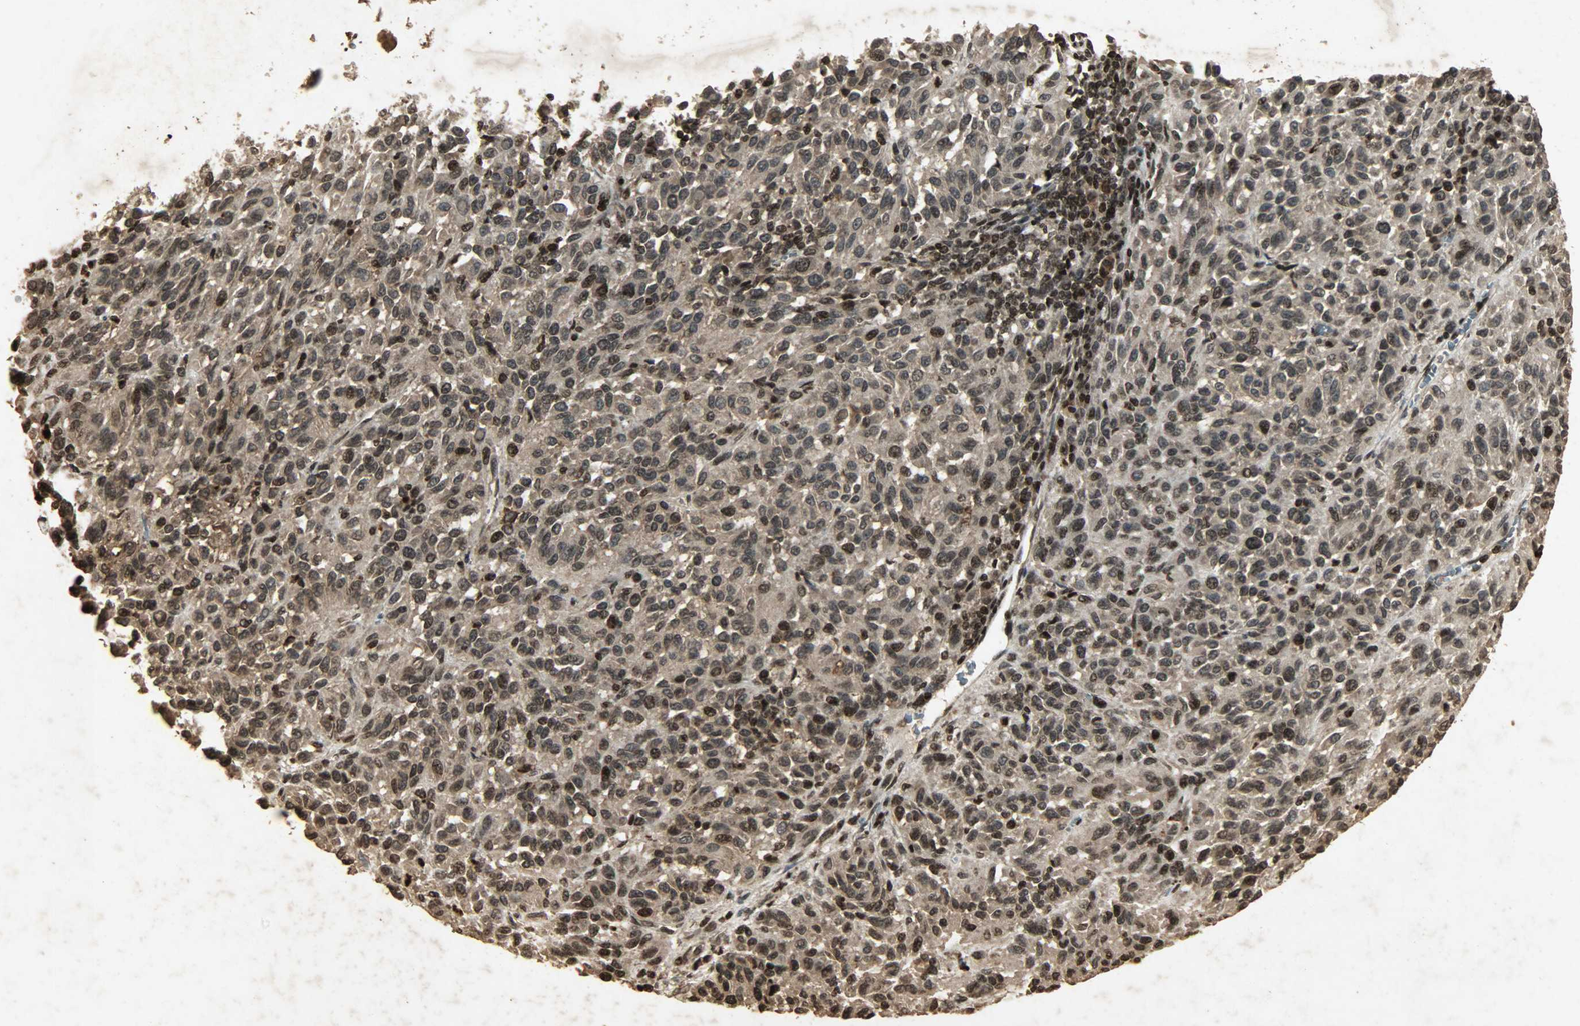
{"staining": {"intensity": "strong", "quantity": ">75%", "location": "cytoplasmic/membranous,nuclear"}, "tissue": "melanoma", "cell_type": "Tumor cells", "image_type": "cancer", "snomed": [{"axis": "morphology", "description": "Malignant melanoma, Metastatic site"}, {"axis": "topography", "description": "Lung"}], "caption": "A brown stain highlights strong cytoplasmic/membranous and nuclear positivity of a protein in human malignant melanoma (metastatic site) tumor cells. (Stains: DAB in brown, nuclei in blue, Microscopy: brightfield microscopy at high magnification).", "gene": "PPP3R1", "patient": {"sex": "male", "age": 64}}